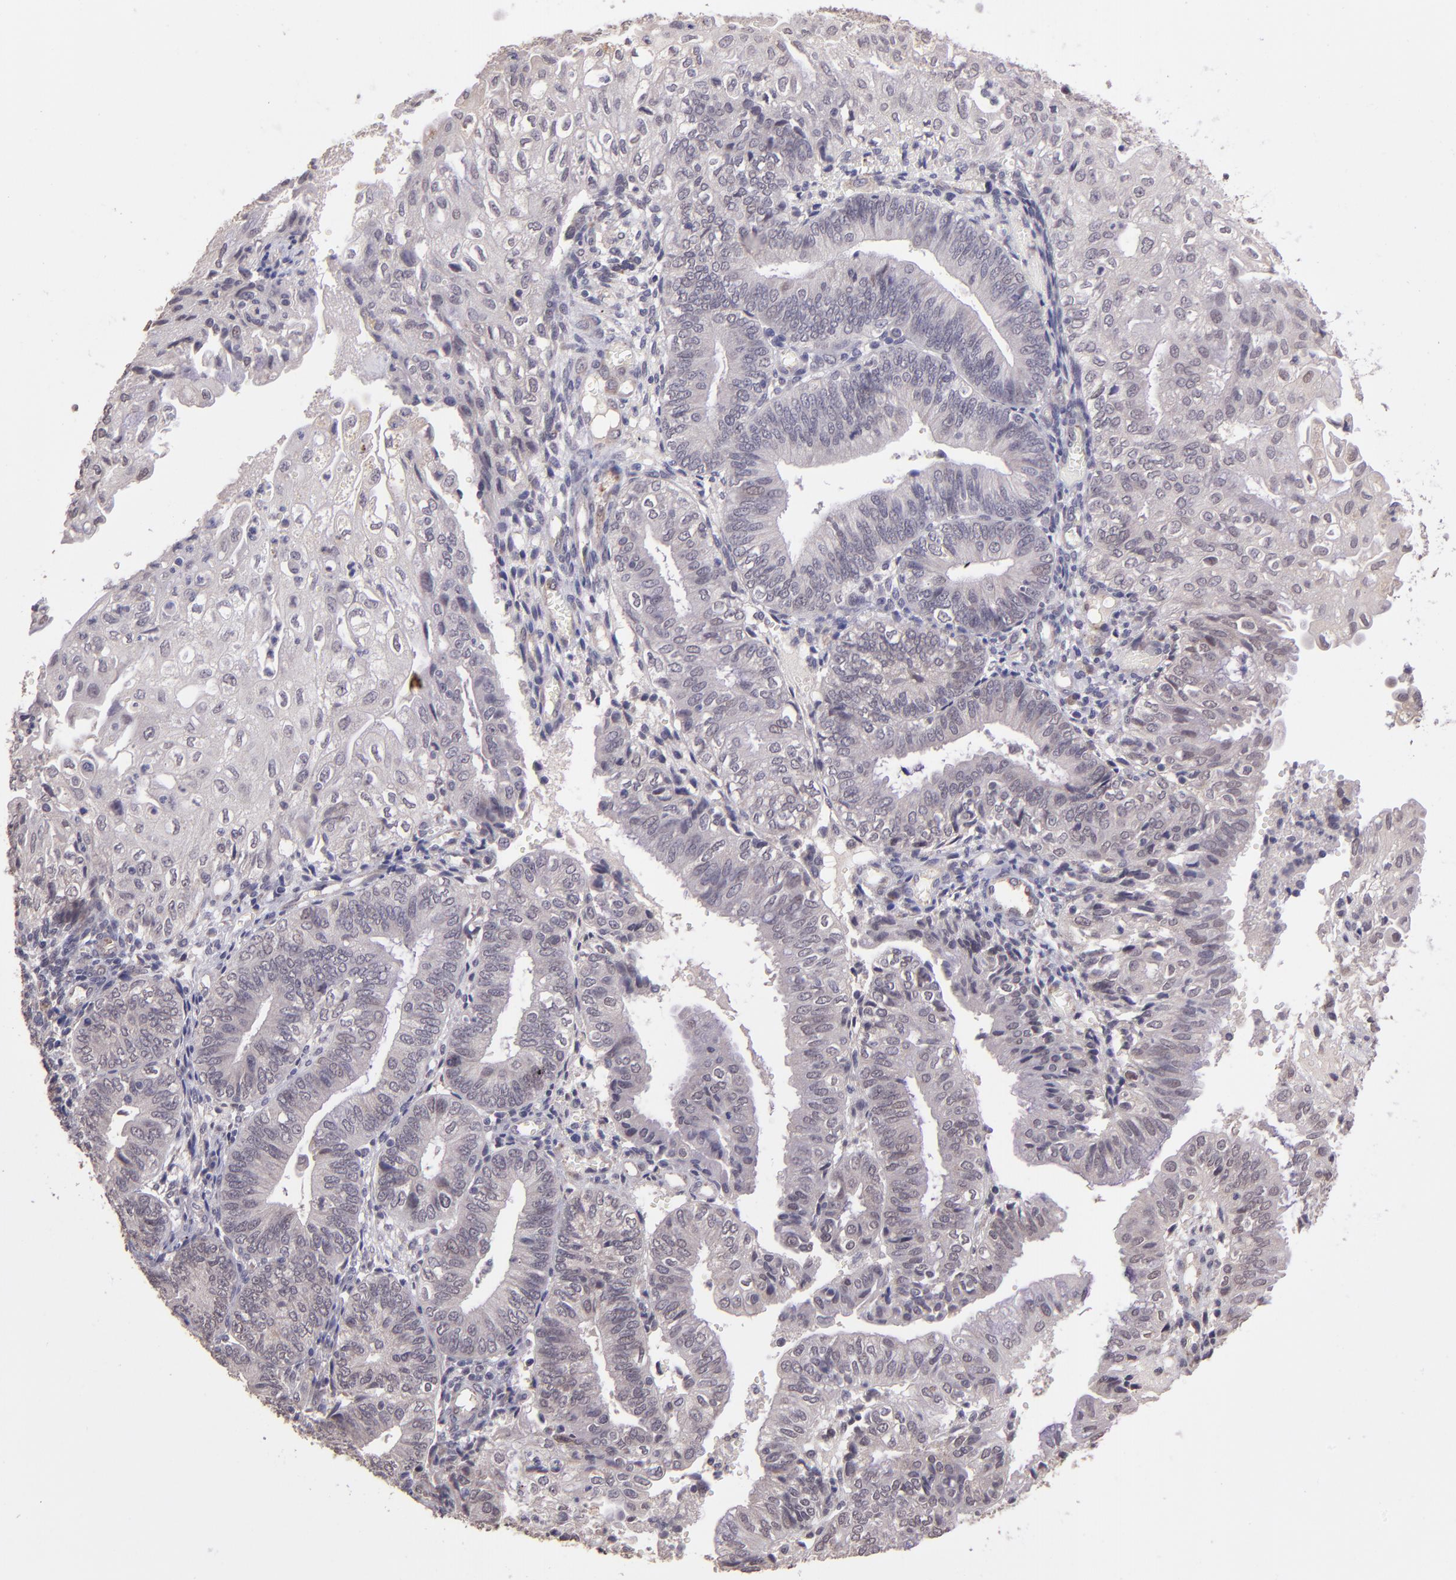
{"staining": {"intensity": "negative", "quantity": "none", "location": "none"}, "tissue": "endometrial cancer", "cell_type": "Tumor cells", "image_type": "cancer", "snomed": [{"axis": "morphology", "description": "Adenocarcinoma, NOS"}, {"axis": "topography", "description": "Endometrium"}], "caption": "Tumor cells are negative for protein expression in human endometrial cancer.", "gene": "TAF7L", "patient": {"sex": "female", "age": 55}}